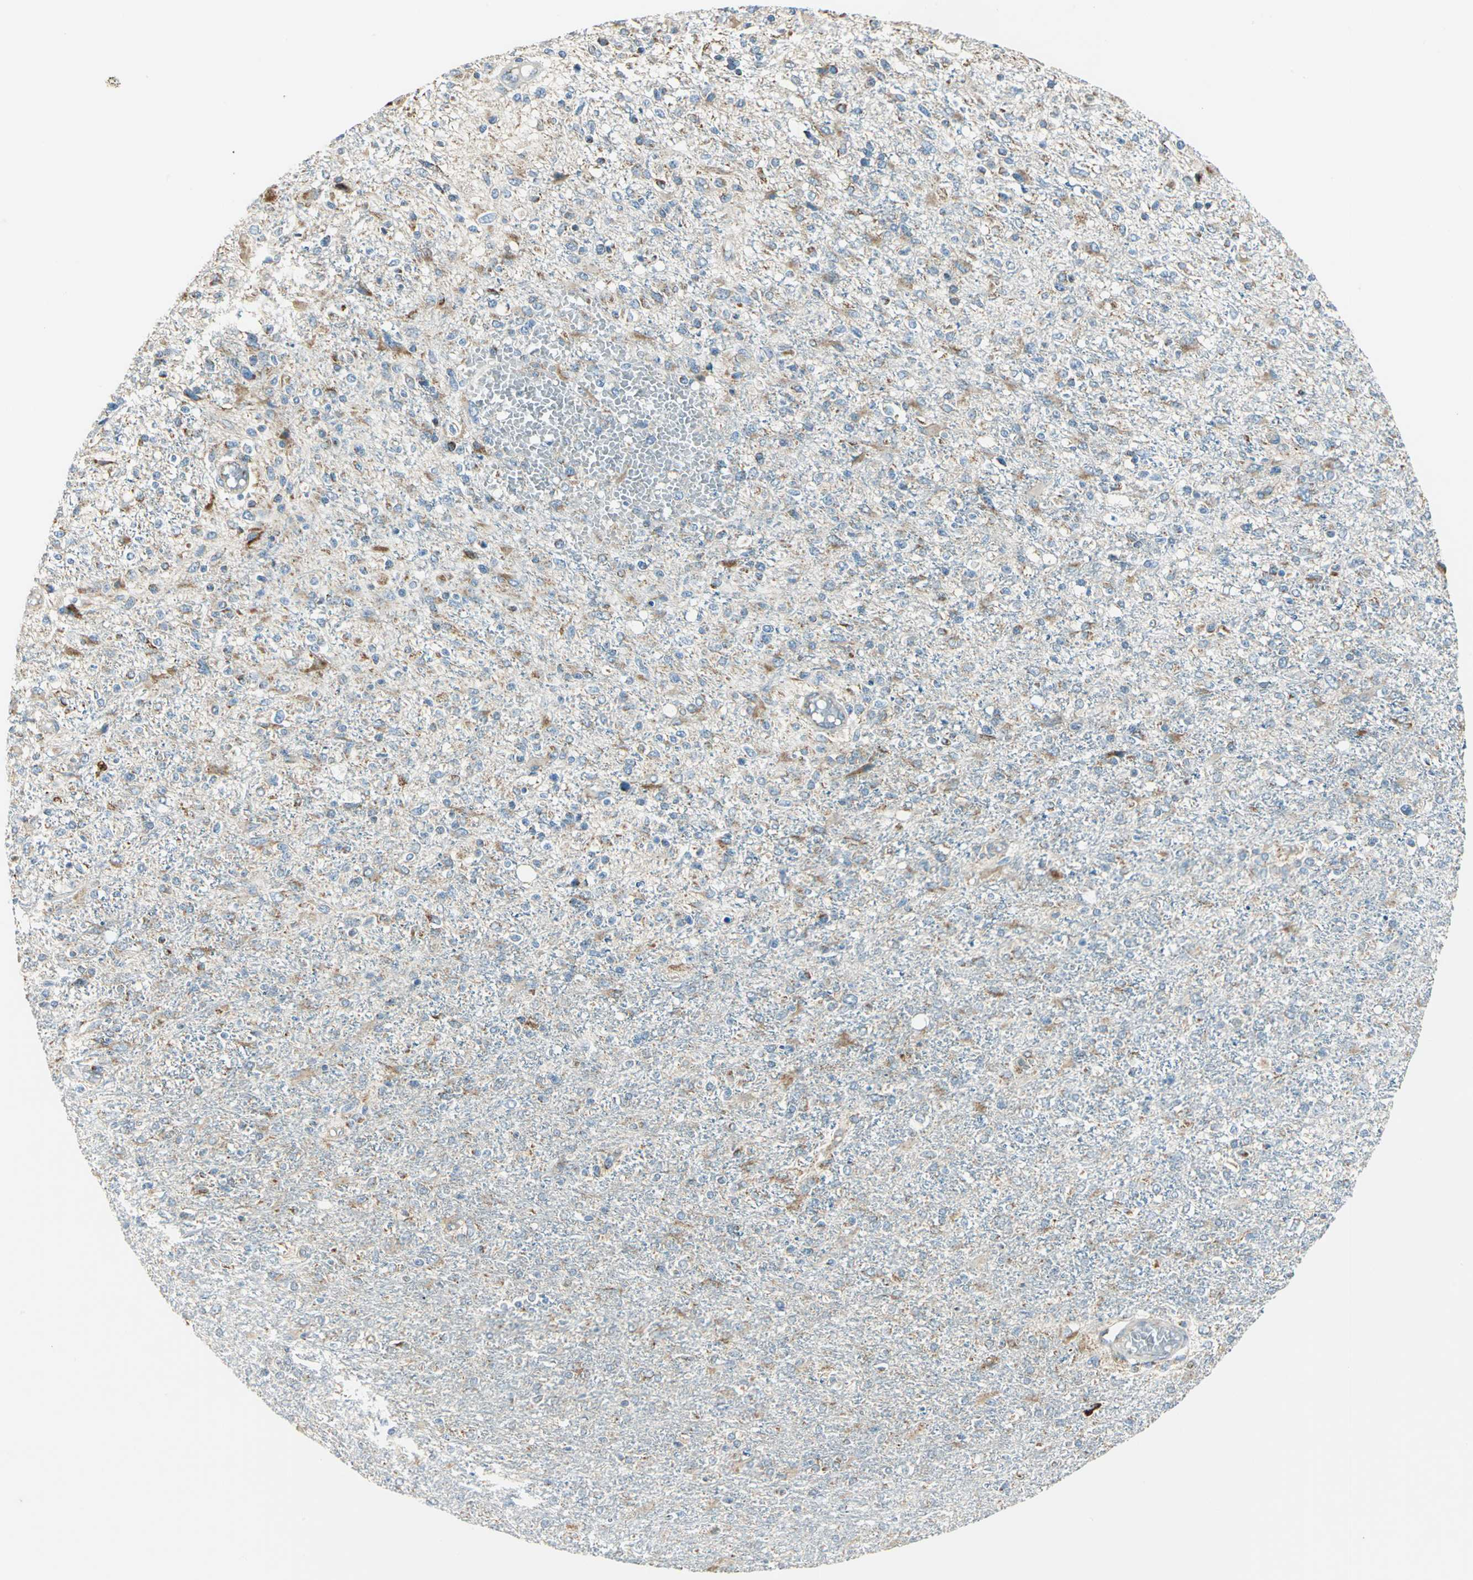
{"staining": {"intensity": "weak", "quantity": "25%-75%", "location": "cytoplasmic/membranous"}, "tissue": "glioma", "cell_type": "Tumor cells", "image_type": "cancer", "snomed": [{"axis": "morphology", "description": "Glioma, malignant, High grade"}, {"axis": "topography", "description": "Cerebral cortex"}], "caption": "High-power microscopy captured an immunohistochemistry (IHC) micrograph of glioma, revealing weak cytoplasmic/membranous positivity in about 25%-75% of tumor cells.", "gene": "ACADM", "patient": {"sex": "male", "age": 76}}